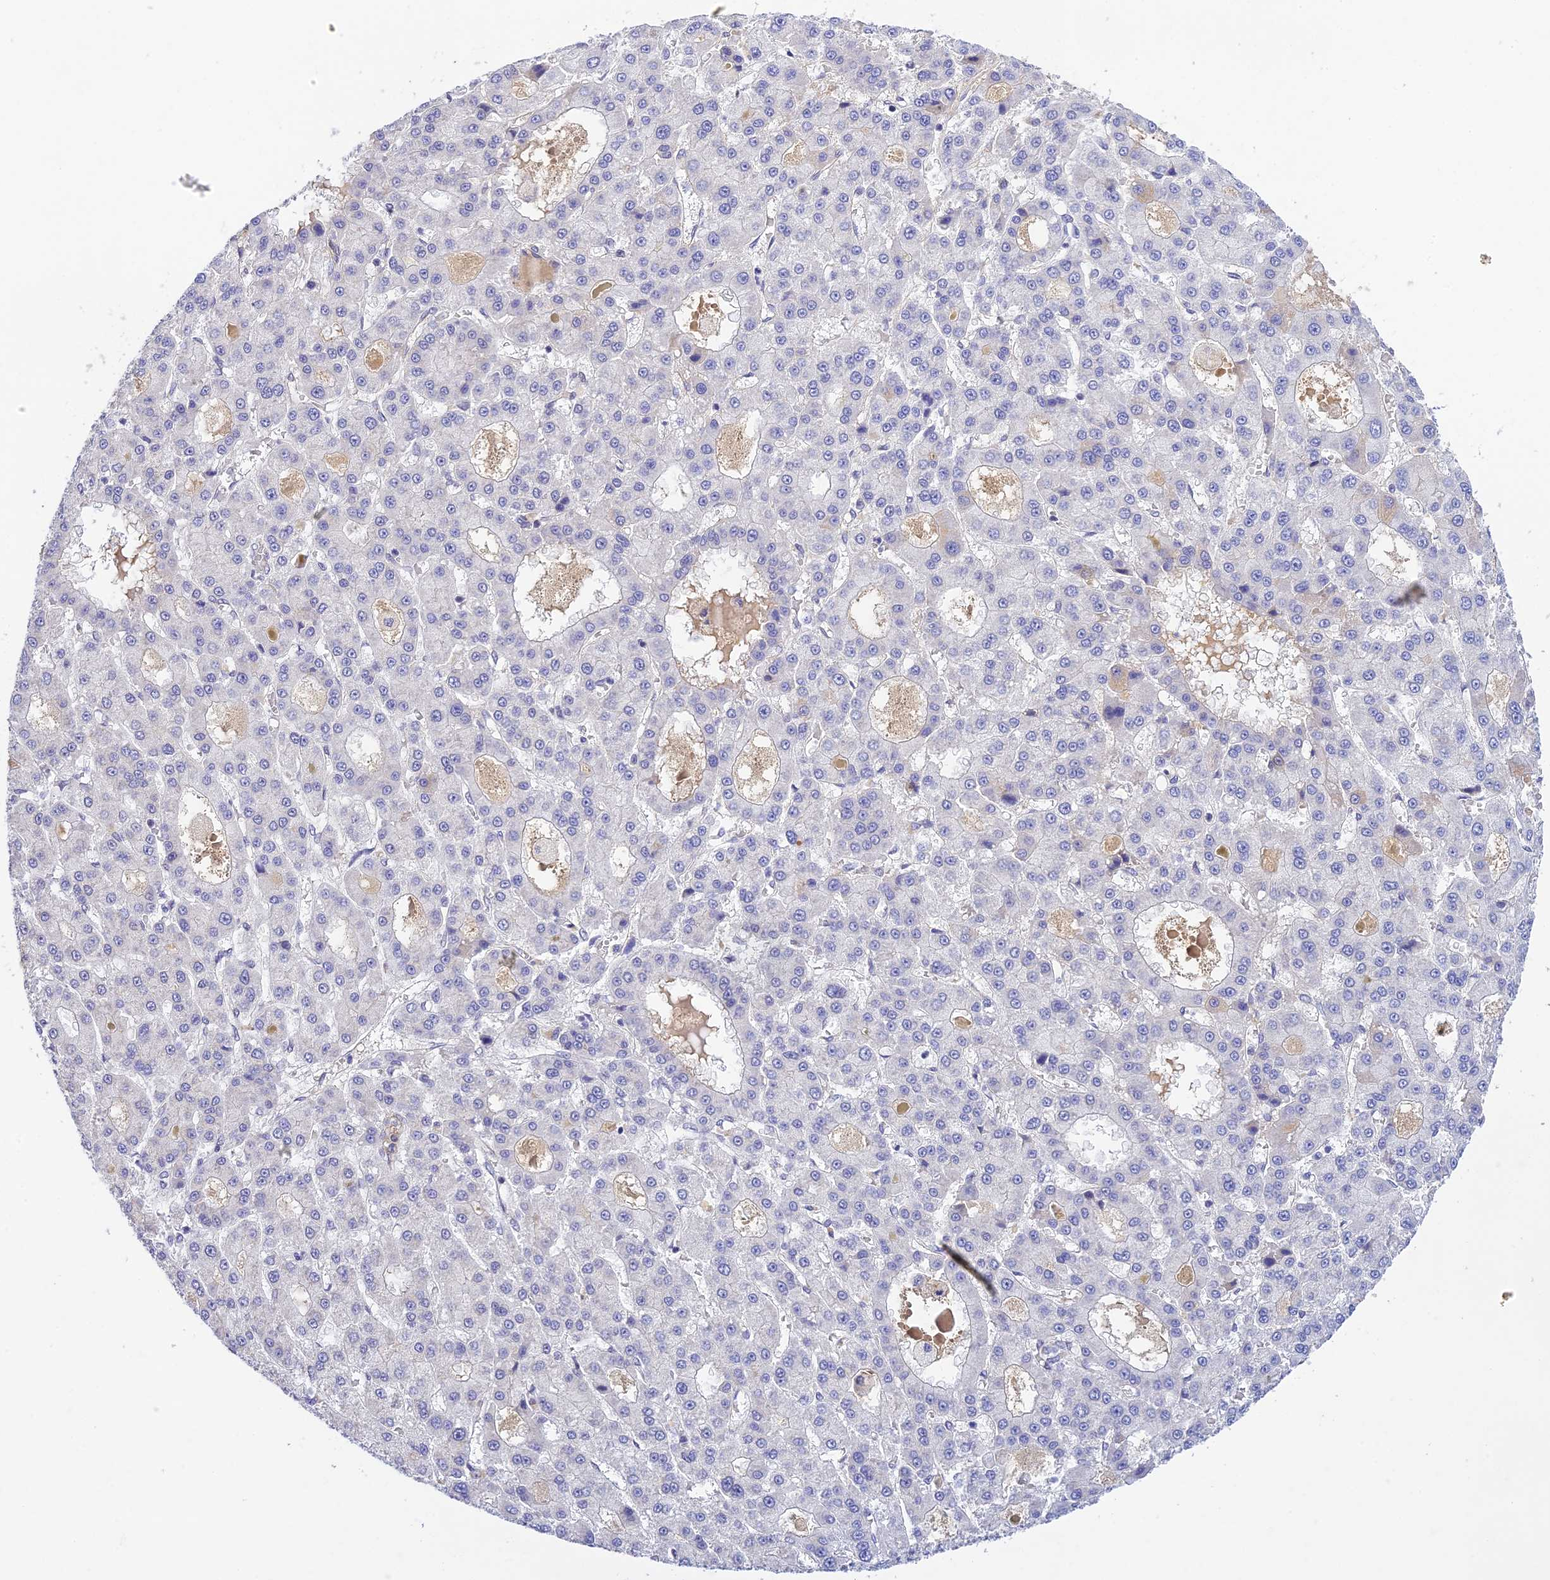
{"staining": {"intensity": "negative", "quantity": "none", "location": "none"}, "tissue": "liver cancer", "cell_type": "Tumor cells", "image_type": "cancer", "snomed": [{"axis": "morphology", "description": "Carcinoma, Hepatocellular, NOS"}, {"axis": "topography", "description": "Liver"}], "caption": "There is no significant expression in tumor cells of liver cancer.", "gene": "THAP11", "patient": {"sex": "male", "age": 70}}